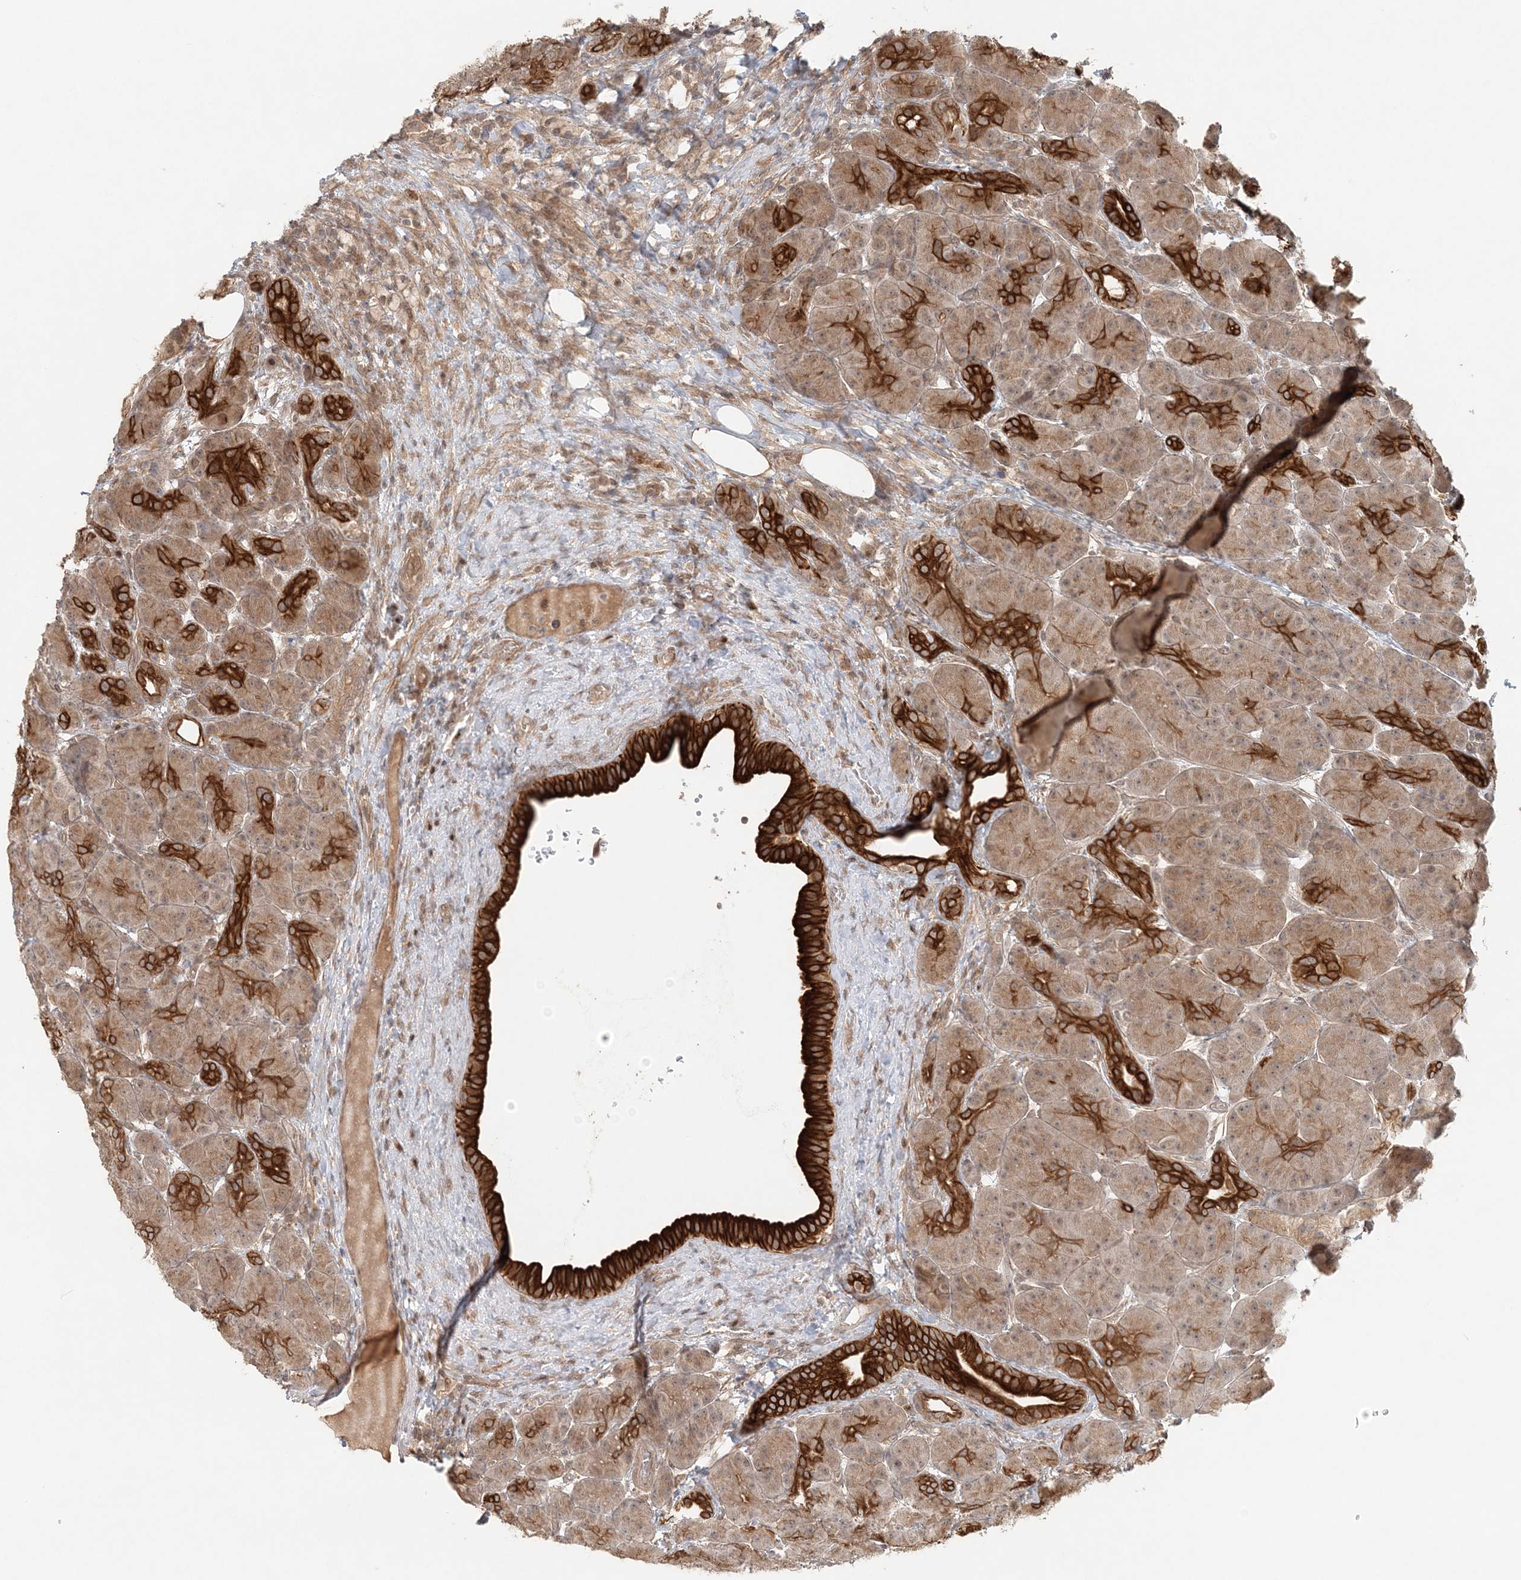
{"staining": {"intensity": "strong", "quantity": ">75%", "location": "cytoplasmic/membranous"}, "tissue": "pancreas", "cell_type": "Exocrine glandular cells", "image_type": "normal", "snomed": [{"axis": "morphology", "description": "Normal tissue, NOS"}, {"axis": "topography", "description": "Pancreas"}], "caption": "Protein staining of unremarkable pancreas displays strong cytoplasmic/membranous staining in approximately >75% of exocrine glandular cells. (DAB IHC, brown staining for protein, blue staining for nuclei).", "gene": "KIAA0232", "patient": {"sex": "male", "age": 63}}